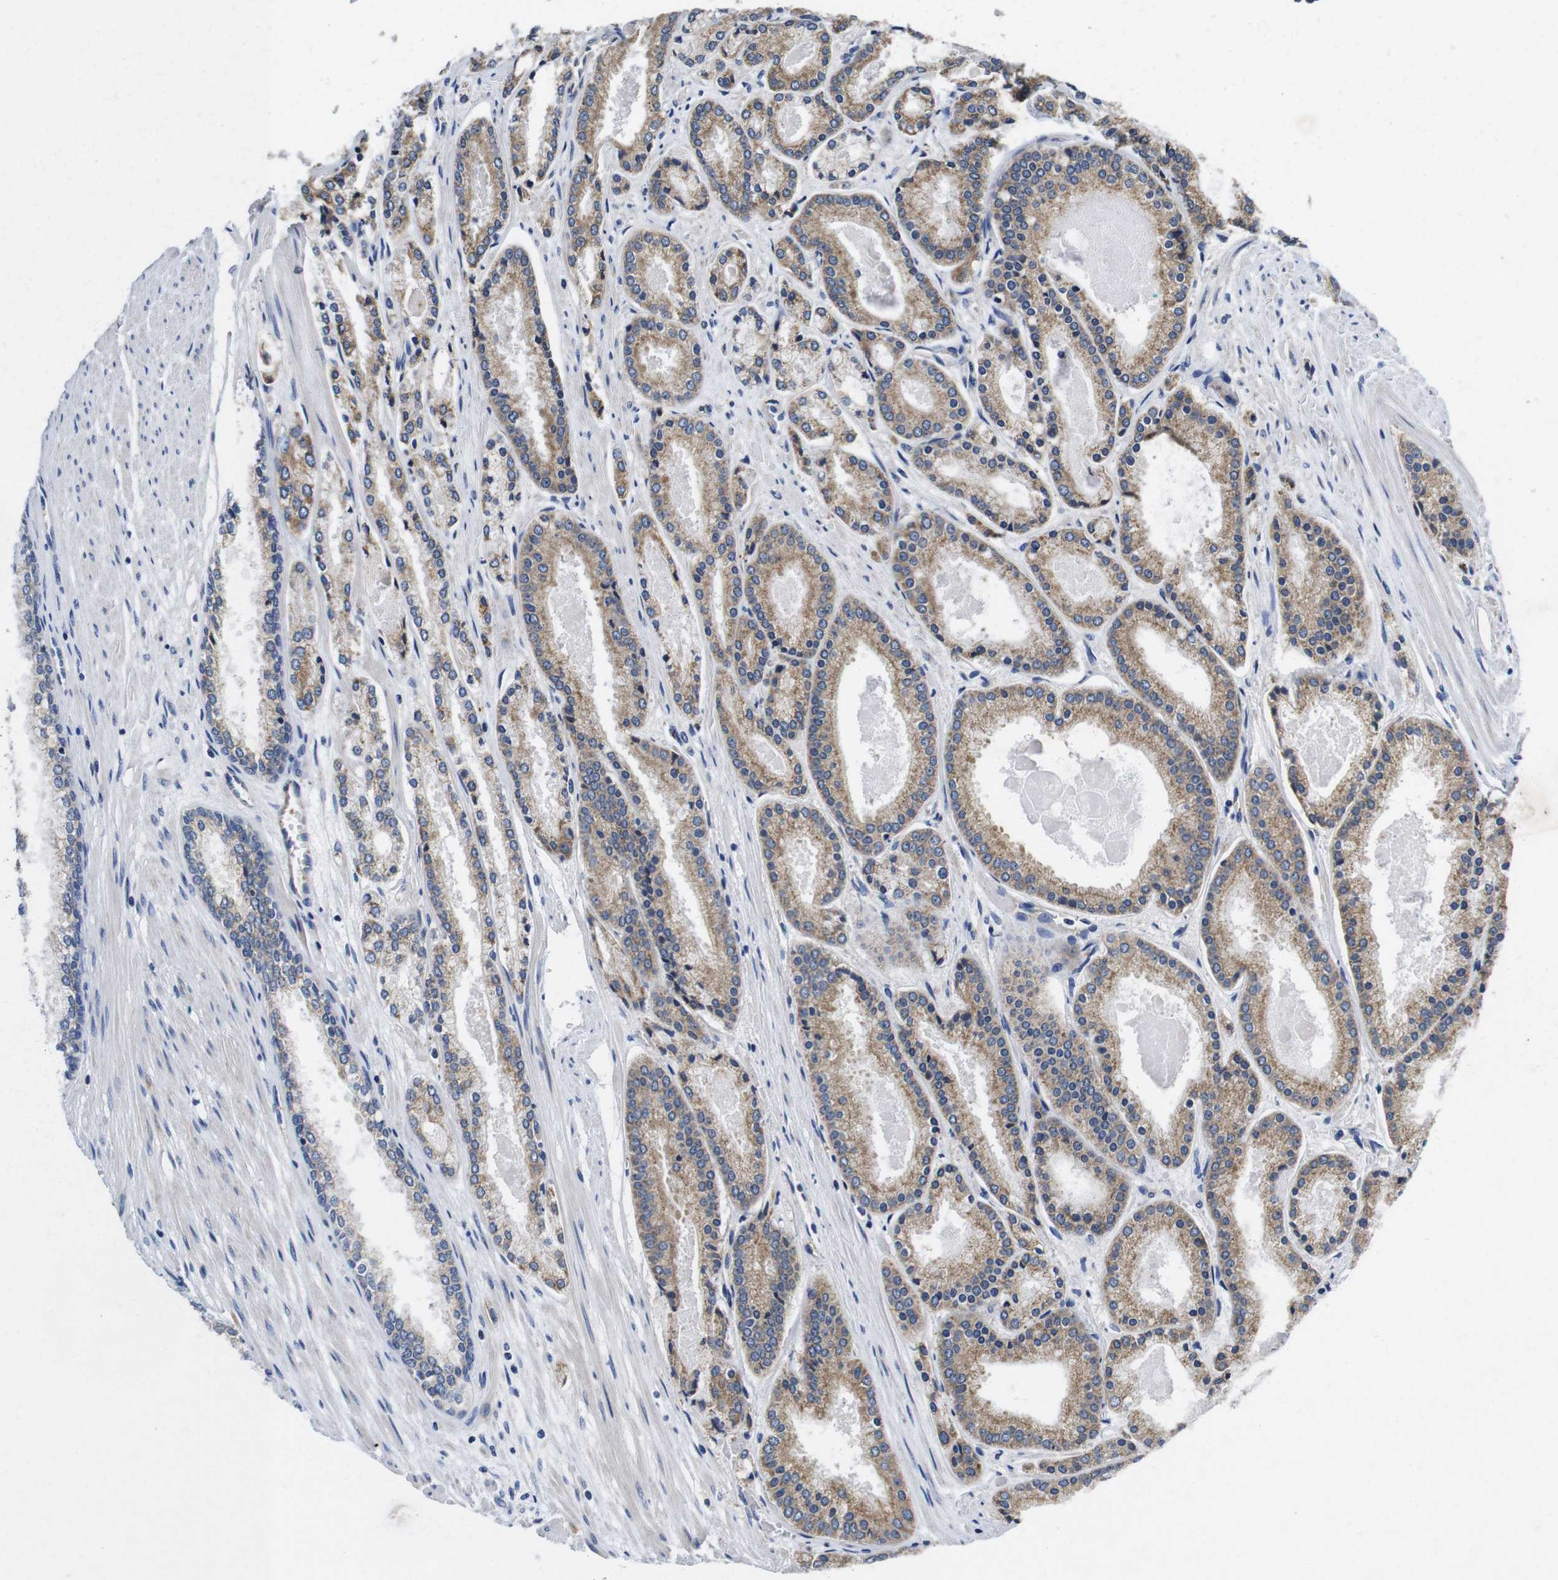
{"staining": {"intensity": "moderate", "quantity": ">75%", "location": "cytoplasmic/membranous"}, "tissue": "prostate cancer", "cell_type": "Tumor cells", "image_type": "cancer", "snomed": [{"axis": "morphology", "description": "Adenocarcinoma, Low grade"}, {"axis": "topography", "description": "Prostate"}], "caption": "This is an image of immunohistochemistry (IHC) staining of prostate cancer (adenocarcinoma (low-grade)), which shows moderate expression in the cytoplasmic/membranous of tumor cells.", "gene": "MARCHF7", "patient": {"sex": "male", "age": 59}}